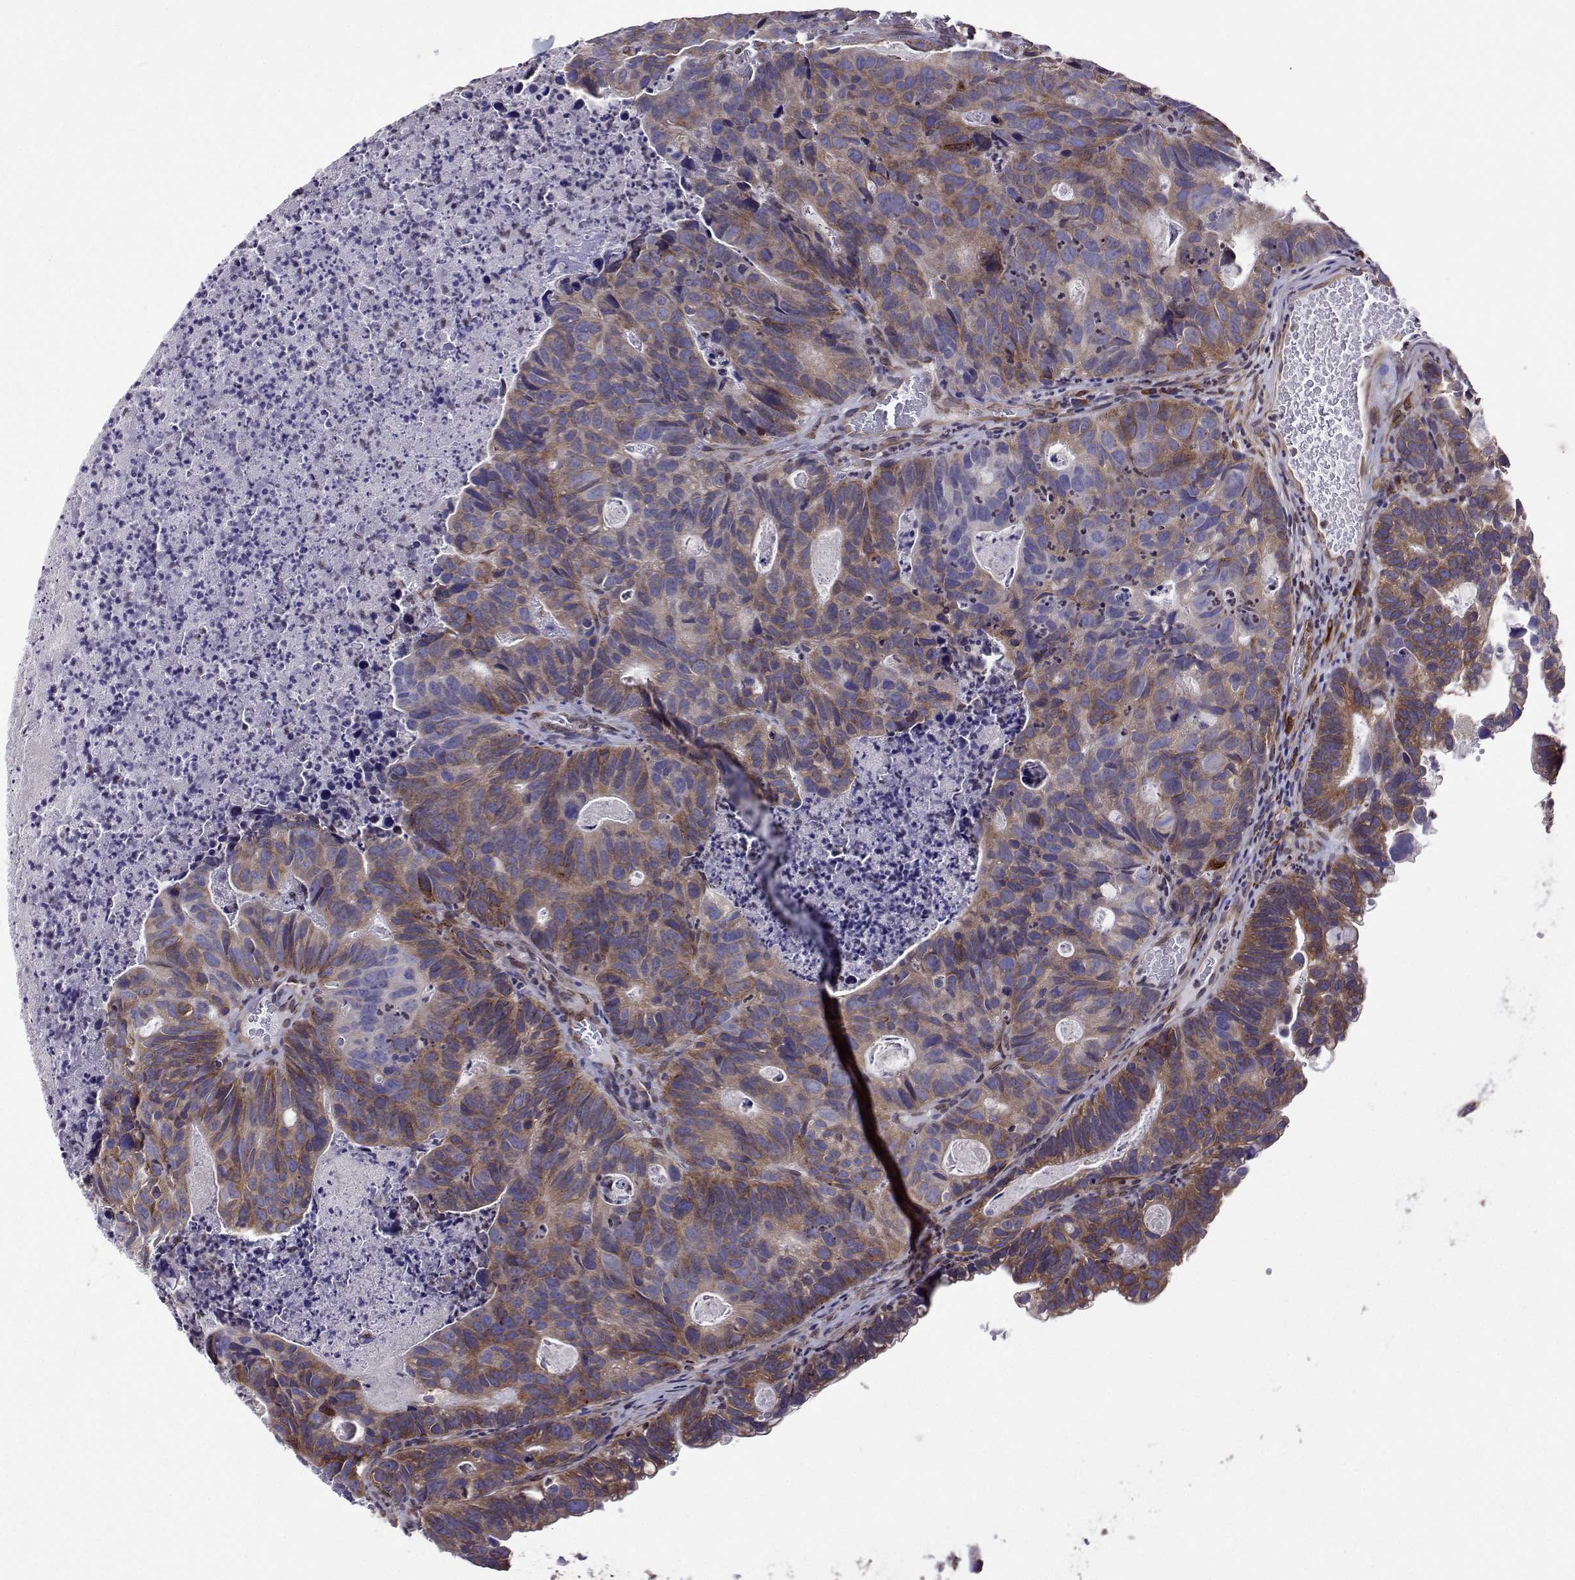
{"staining": {"intensity": "weak", "quantity": ">75%", "location": "cytoplasmic/membranous"}, "tissue": "head and neck cancer", "cell_type": "Tumor cells", "image_type": "cancer", "snomed": [{"axis": "morphology", "description": "Adenocarcinoma, NOS"}, {"axis": "topography", "description": "Head-Neck"}], "caption": "Head and neck adenocarcinoma stained for a protein demonstrates weak cytoplasmic/membranous positivity in tumor cells. (DAB (3,3'-diaminobenzidine) = brown stain, brightfield microscopy at high magnification).", "gene": "PGRMC2", "patient": {"sex": "male", "age": 62}}